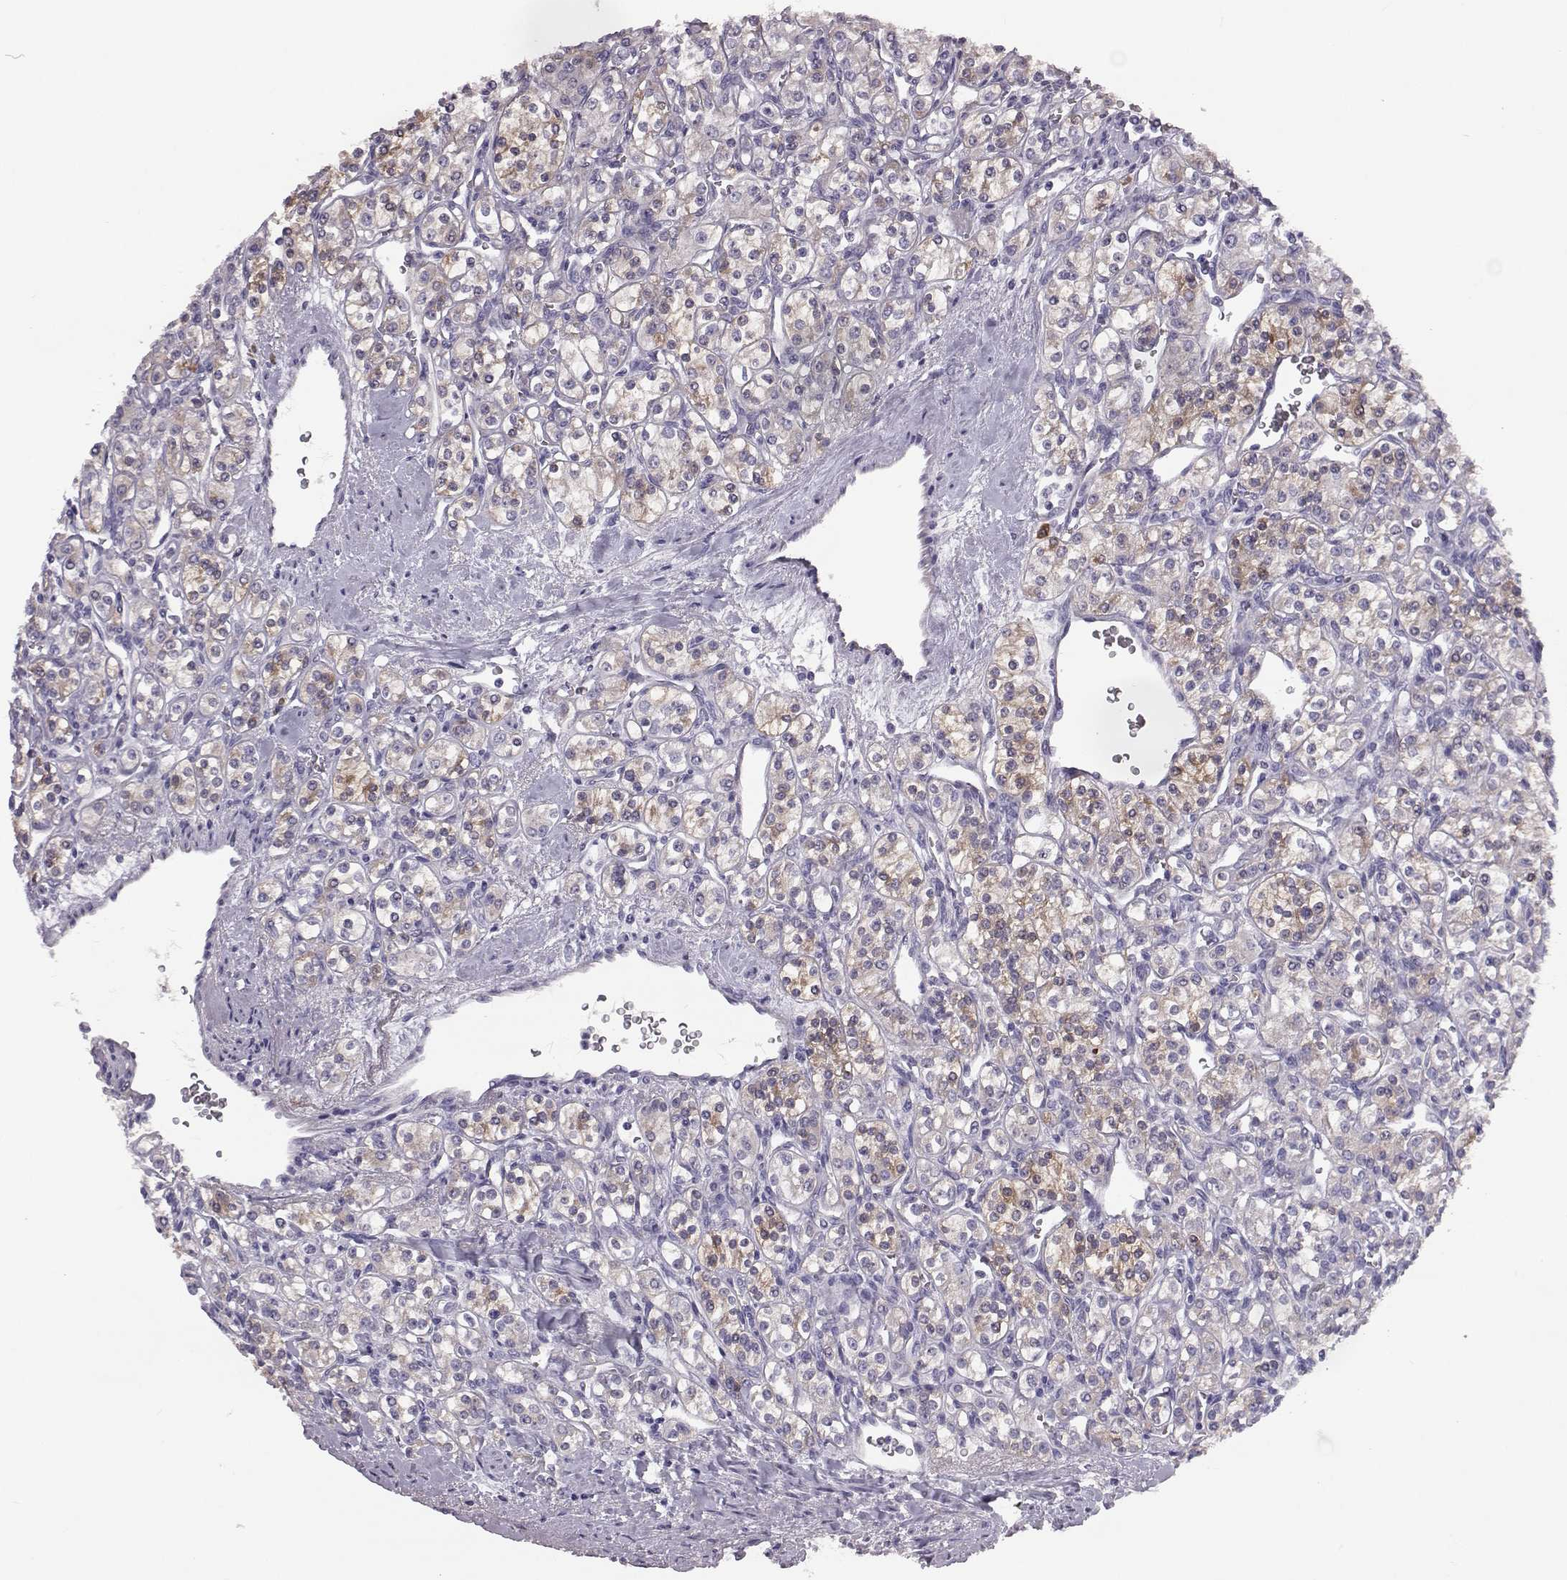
{"staining": {"intensity": "moderate", "quantity": ">75%", "location": "cytoplasmic/membranous"}, "tissue": "renal cancer", "cell_type": "Tumor cells", "image_type": "cancer", "snomed": [{"axis": "morphology", "description": "Adenocarcinoma, NOS"}, {"axis": "topography", "description": "Kidney"}], "caption": "The immunohistochemical stain highlights moderate cytoplasmic/membranous staining in tumor cells of renal cancer (adenocarcinoma) tissue.", "gene": "ADGRG5", "patient": {"sex": "male", "age": 77}}